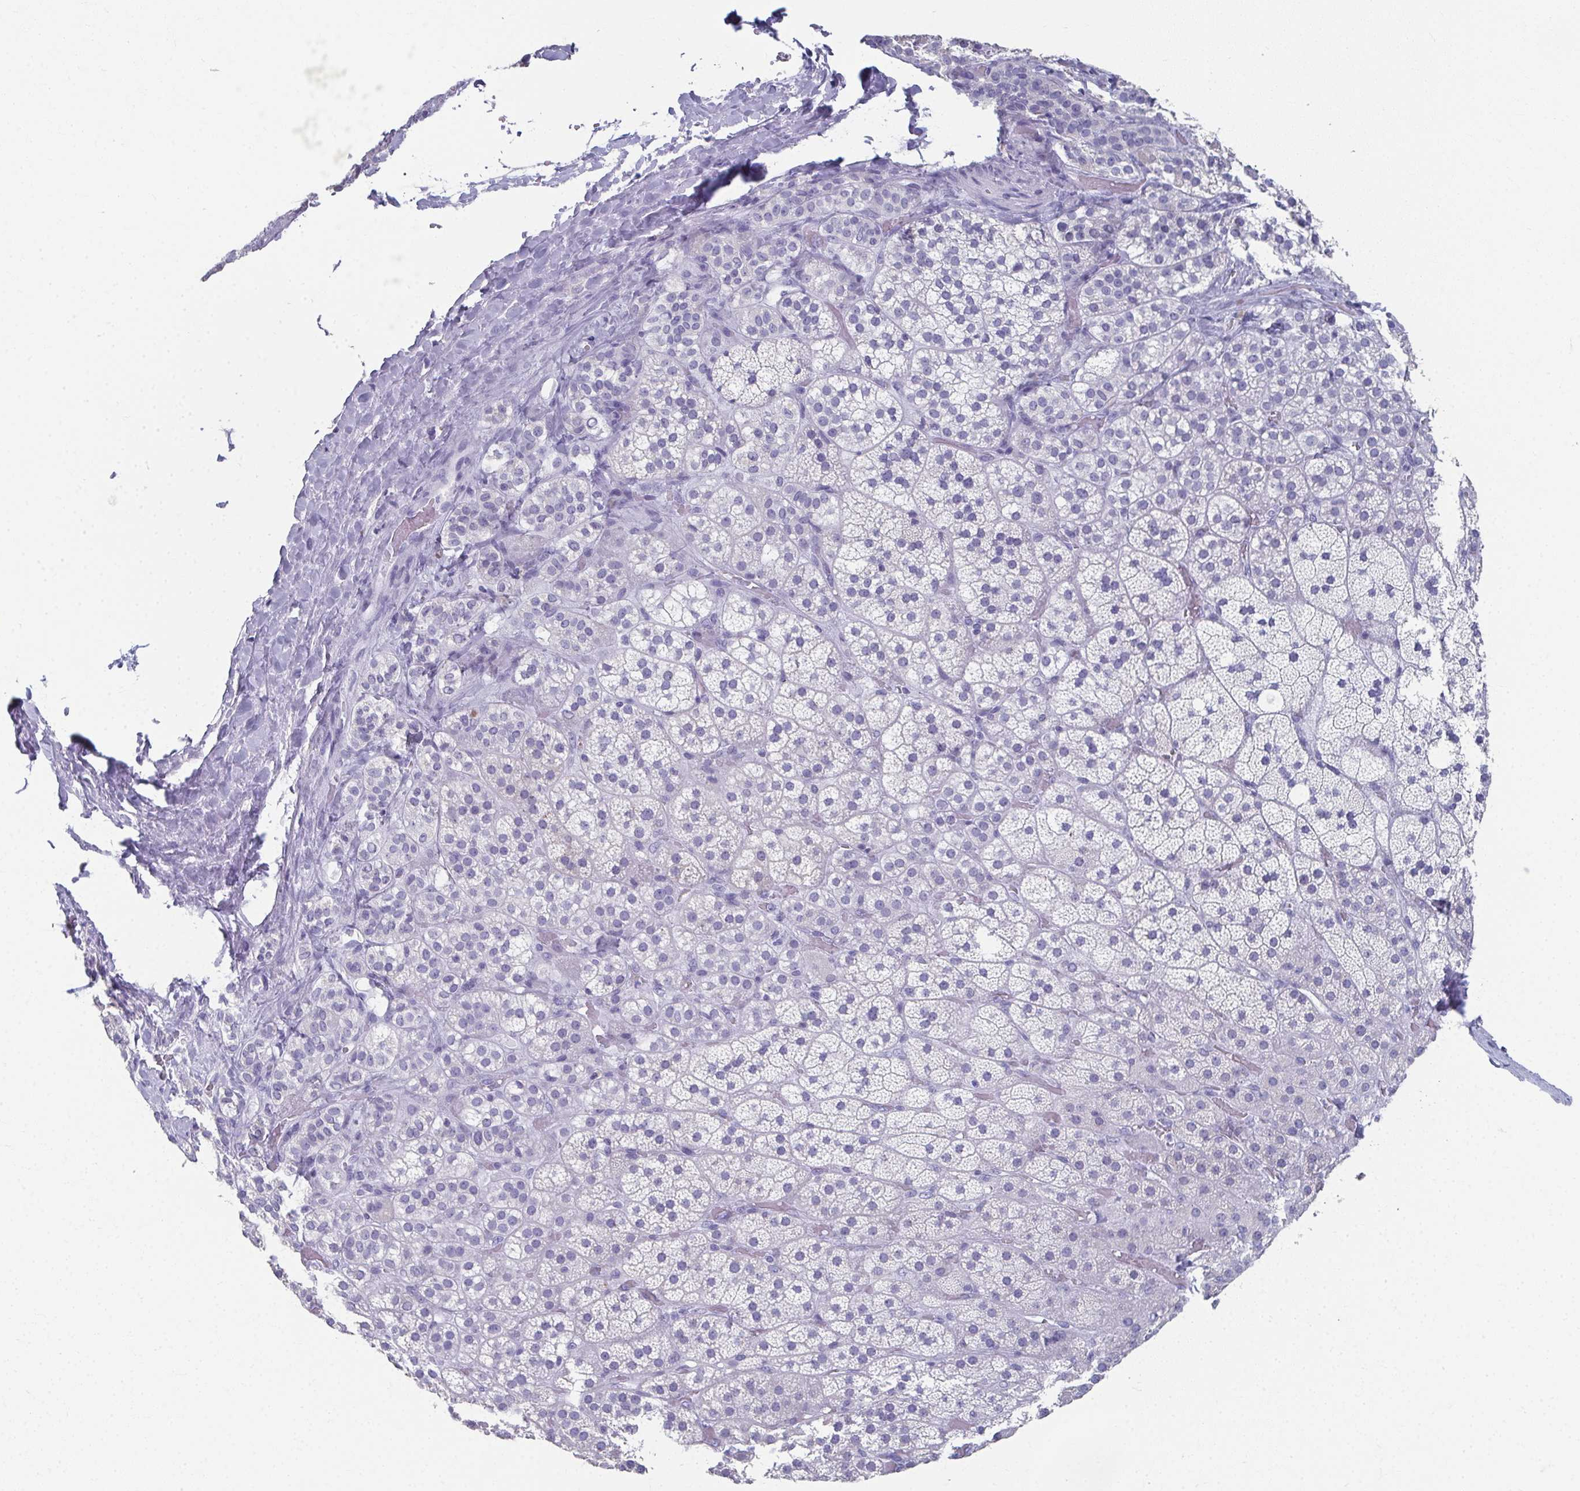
{"staining": {"intensity": "negative", "quantity": "none", "location": "none"}, "tissue": "adrenal gland", "cell_type": "Glandular cells", "image_type": "normal", "snomed": [{"axis": "morphology", "description": "Normal tissue, NOS"}, {"axis": "topography", "description": "Adrenal gland"}], "caption": "A histopathology image of human adrenal gland is negative for staining in glandular cells. (Brightfield microscopy of DAB (3,3'-diaminobenzidine) IHC at high magnification).", "gene": "GHRL", "patient": {"sex": "male", "age": 57}}